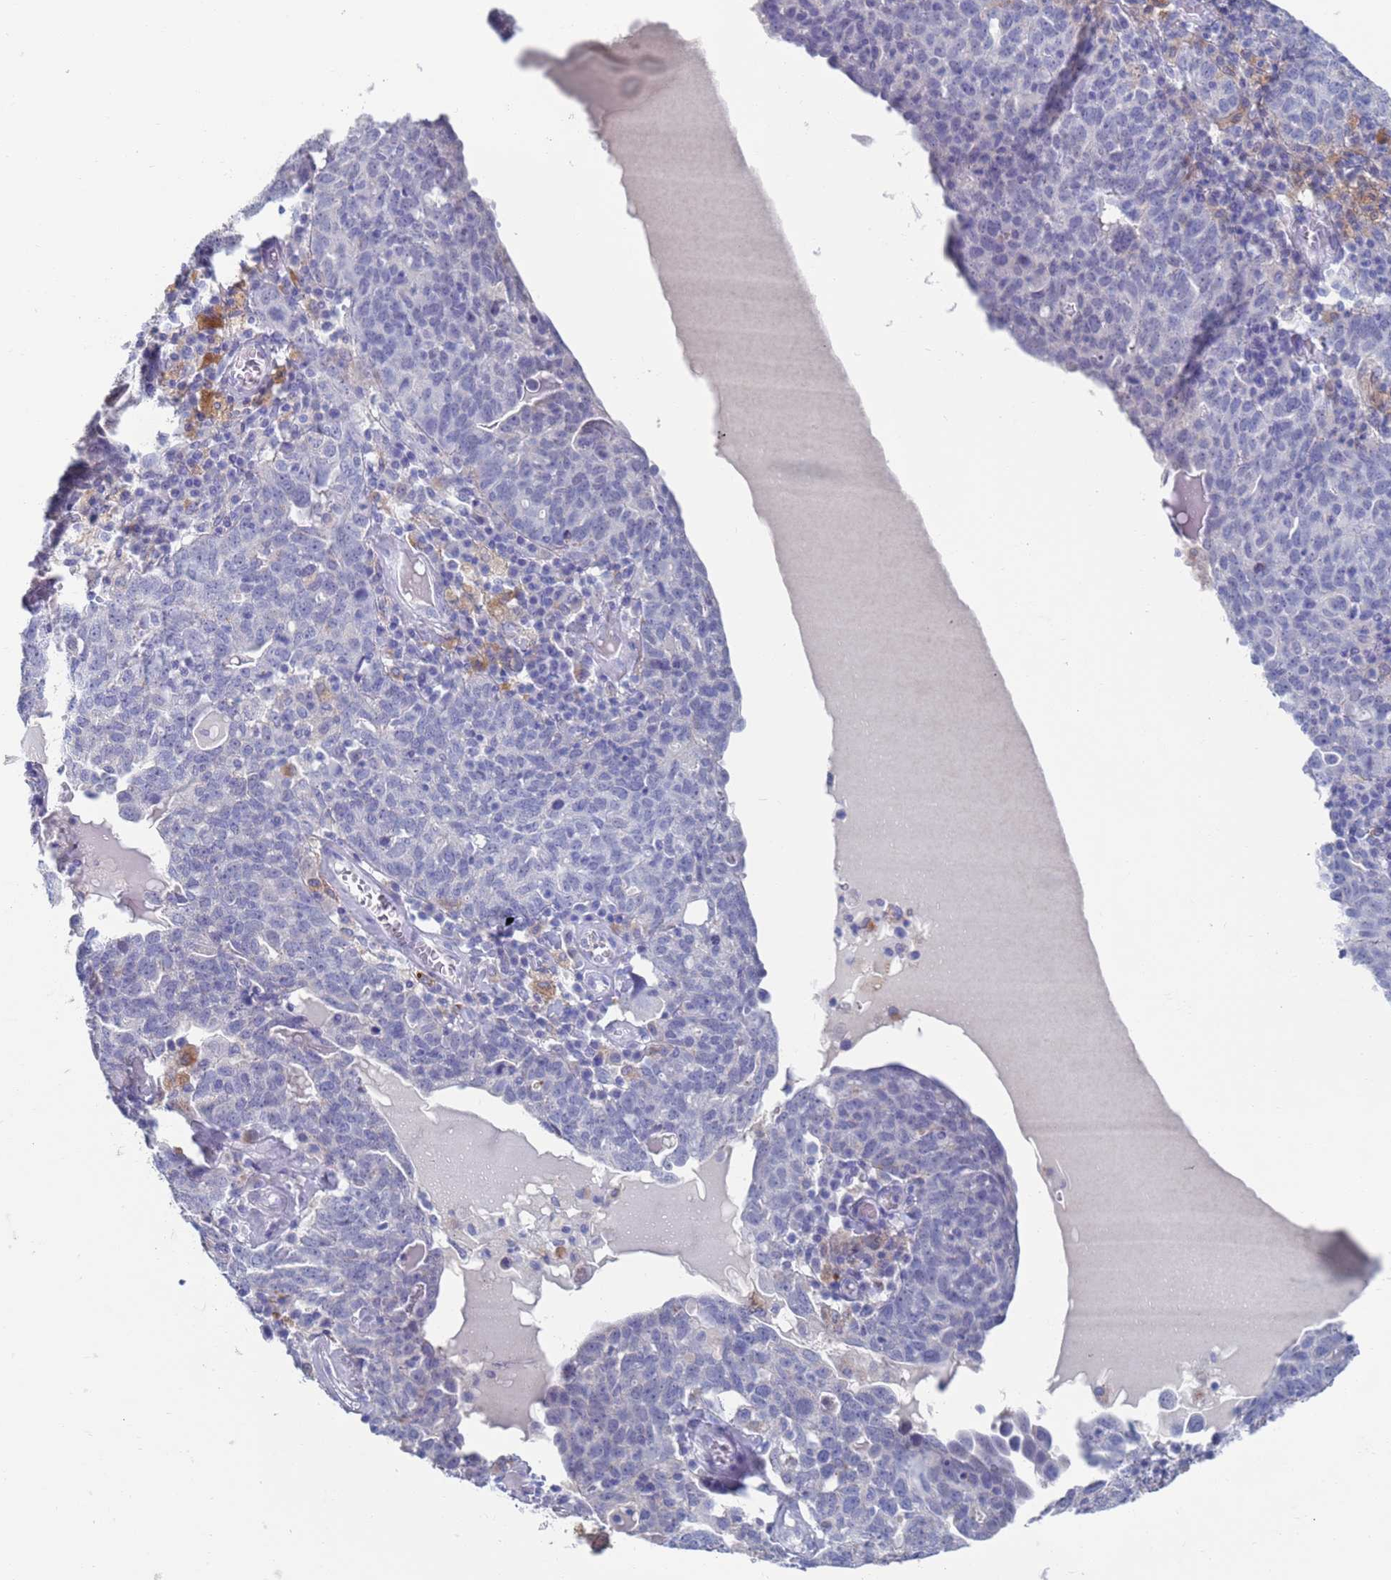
{"staining": {"intensity": "negative", "quantity": "none", "location": "none"}, "tissue": "ovarian cancer", "cell_type": "Tumor cells", "image_type": "cancer", "snomed": [{"axis": "morphology", "description": "Carcinoma, endometroid"}, {"axis": "topography", "description": "Ovary"}], "caption": "This is a photomicrograph of immunohistochemistry (IHC) staining of endometroid carcinoma (ovarian), which shows no staining in tumor cells.", "gene": "FUCA1", "patient": {"sex": "female", "age": 62}}